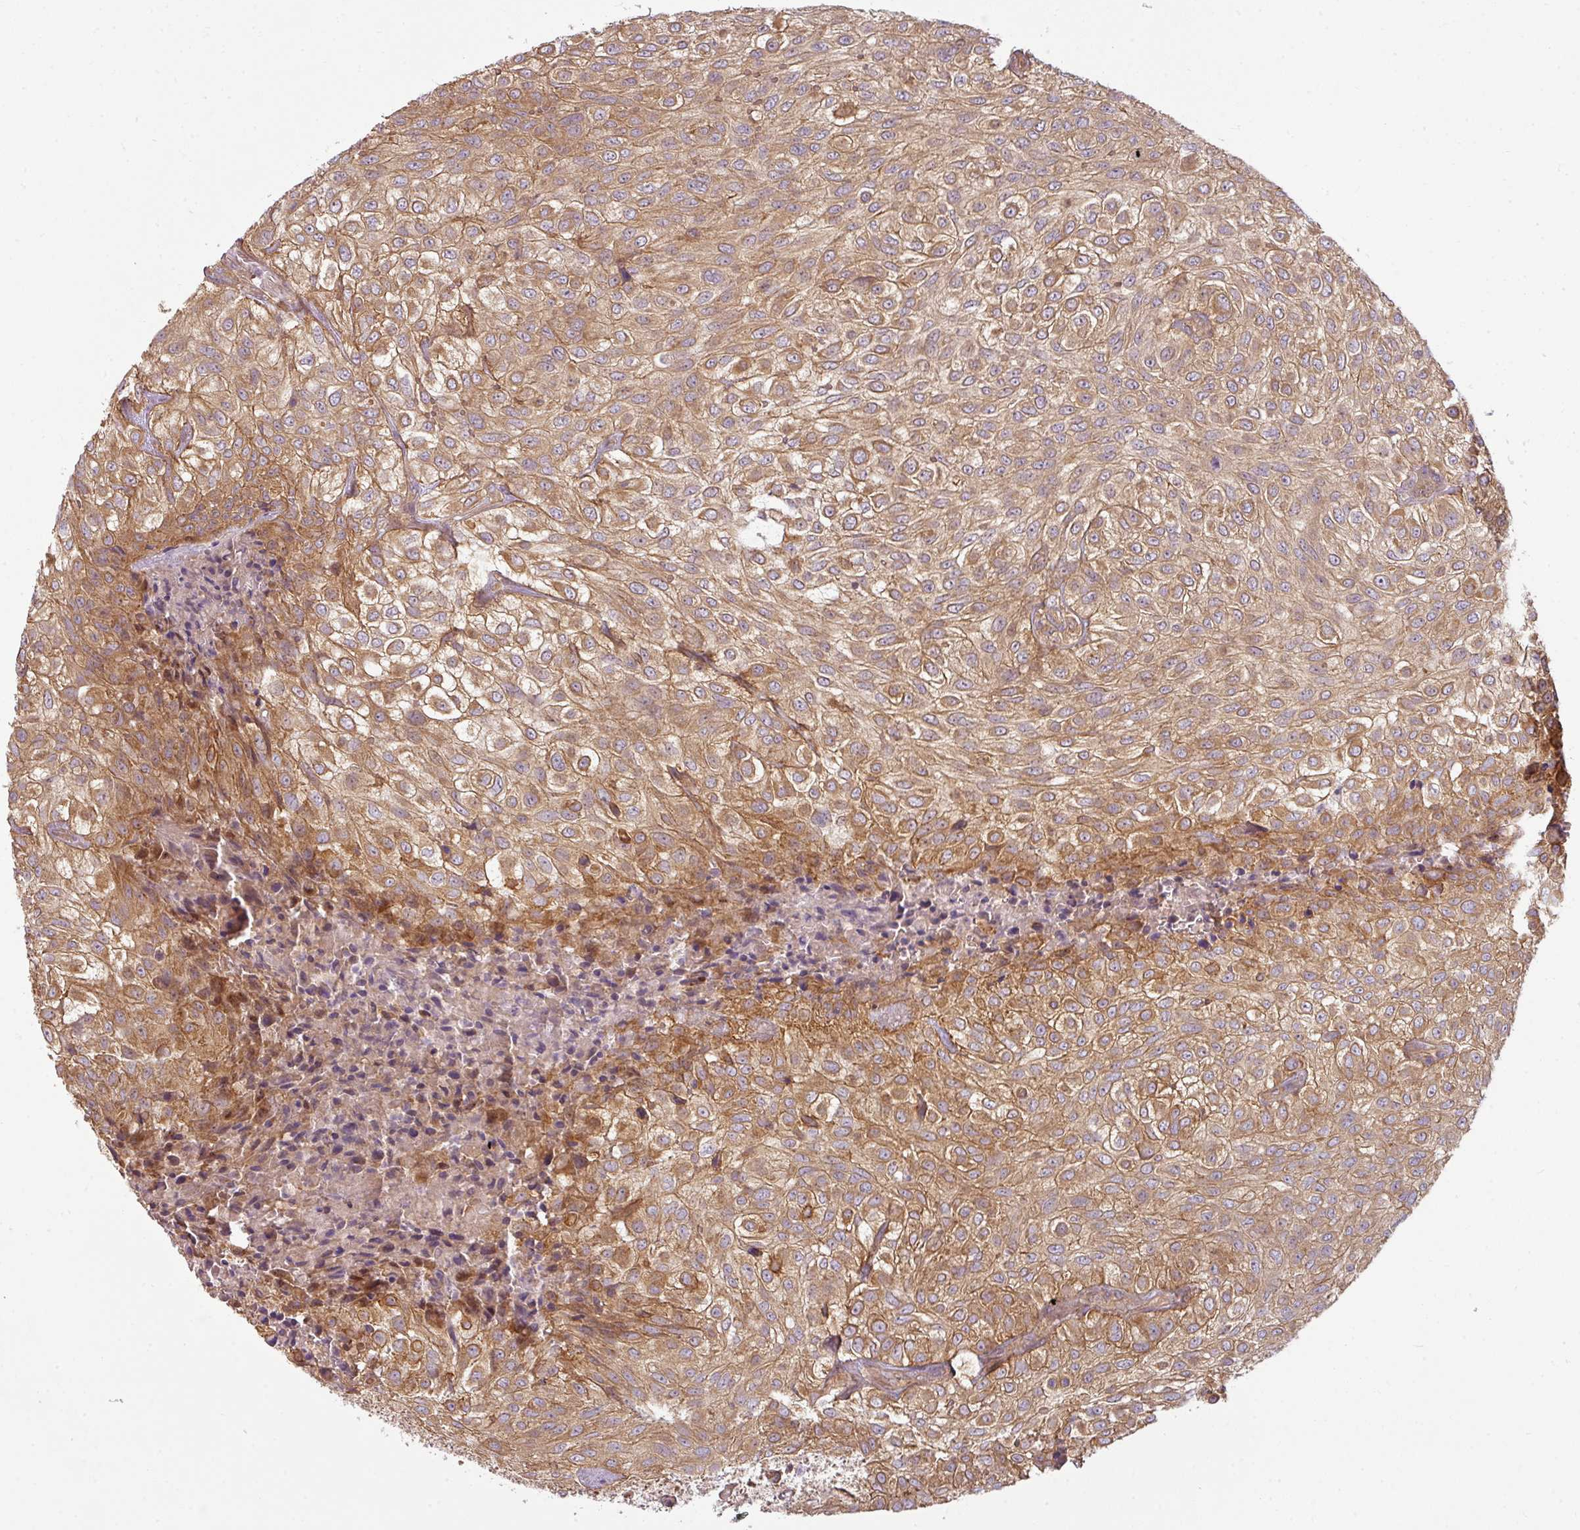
{"staining": {"intensity": "moderate", "quantity": ">75%", "location": "cytoplasmic/membranous"}, "tissue": "urothelial cancer", "cell_type": "Tumor cells", "image_type": "cancer", "snomed": [{"axis": "morphology", "description": "Urothelial carcinoma, High grade"}, {"axis": "topography", "description": "Urinary bladder"}], "caption": "This image exhibits immunohistochemistry (IHC) staining of human urothelial cancer, with medium moderate cytoplasmic/membranous staining in about >75% of tumor cells.", "gene": "RNF31", "patient": {"sex": "male", "age": 56}}